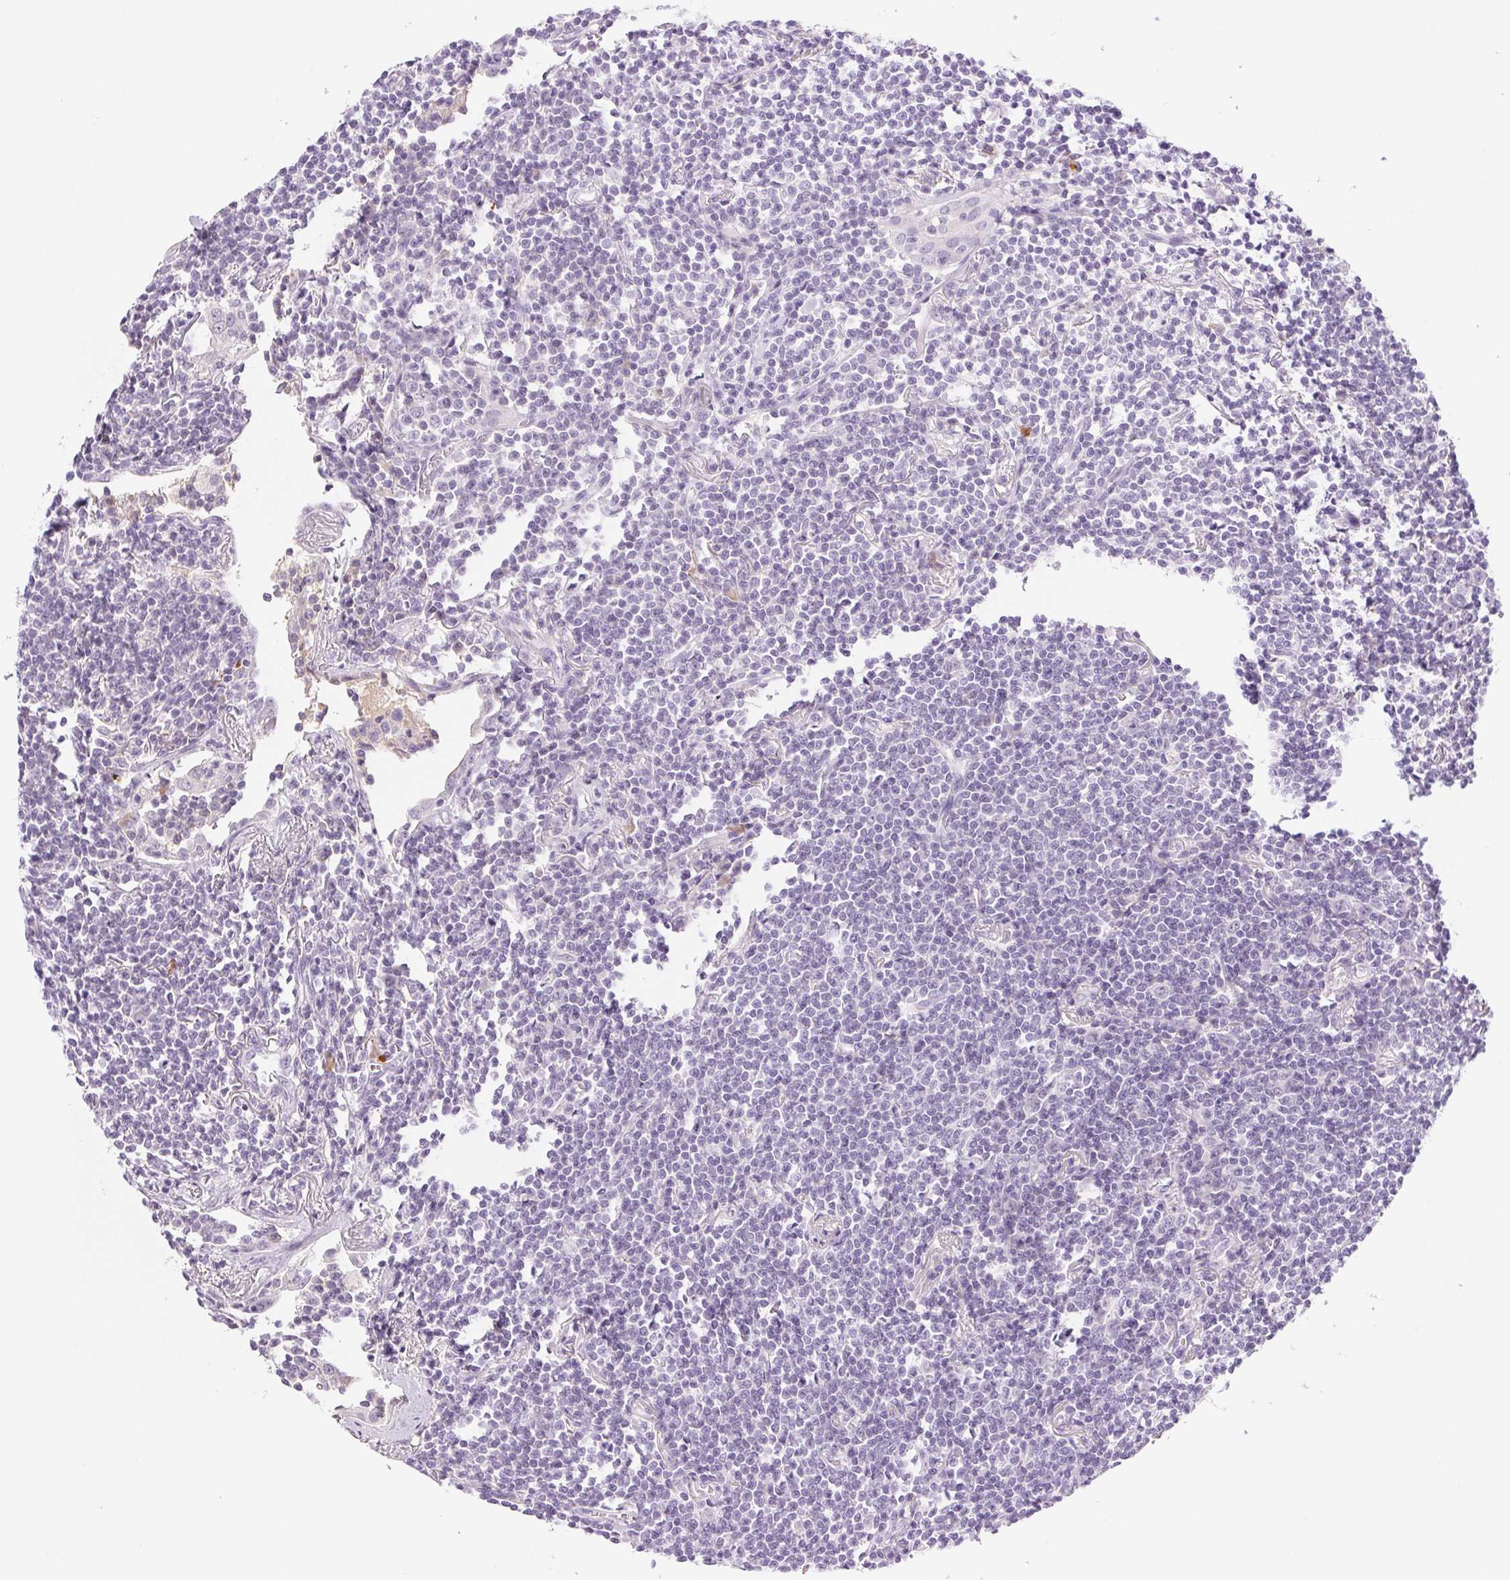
{"staining": {"intensity": "negative", "quantity": "none", "location": "none"}, "tissue": "lymphoma", "cell_type": "Tumor cells", "image_type": "cancer", "snomed": [{"axis": "morphology", "description": "Malignant lymphoma, non-Hodgkin's type, Low grade"}, {"axis": "topography", "description": "Lung"}], "caption": "Immunohistochemical staining of low-grade malignant lymphoma, non-Hodgkin's type displays no significant positivity in tumor cells.", "gene": "IFIT1B", "patient": {"sex": "female", "age": 71}}